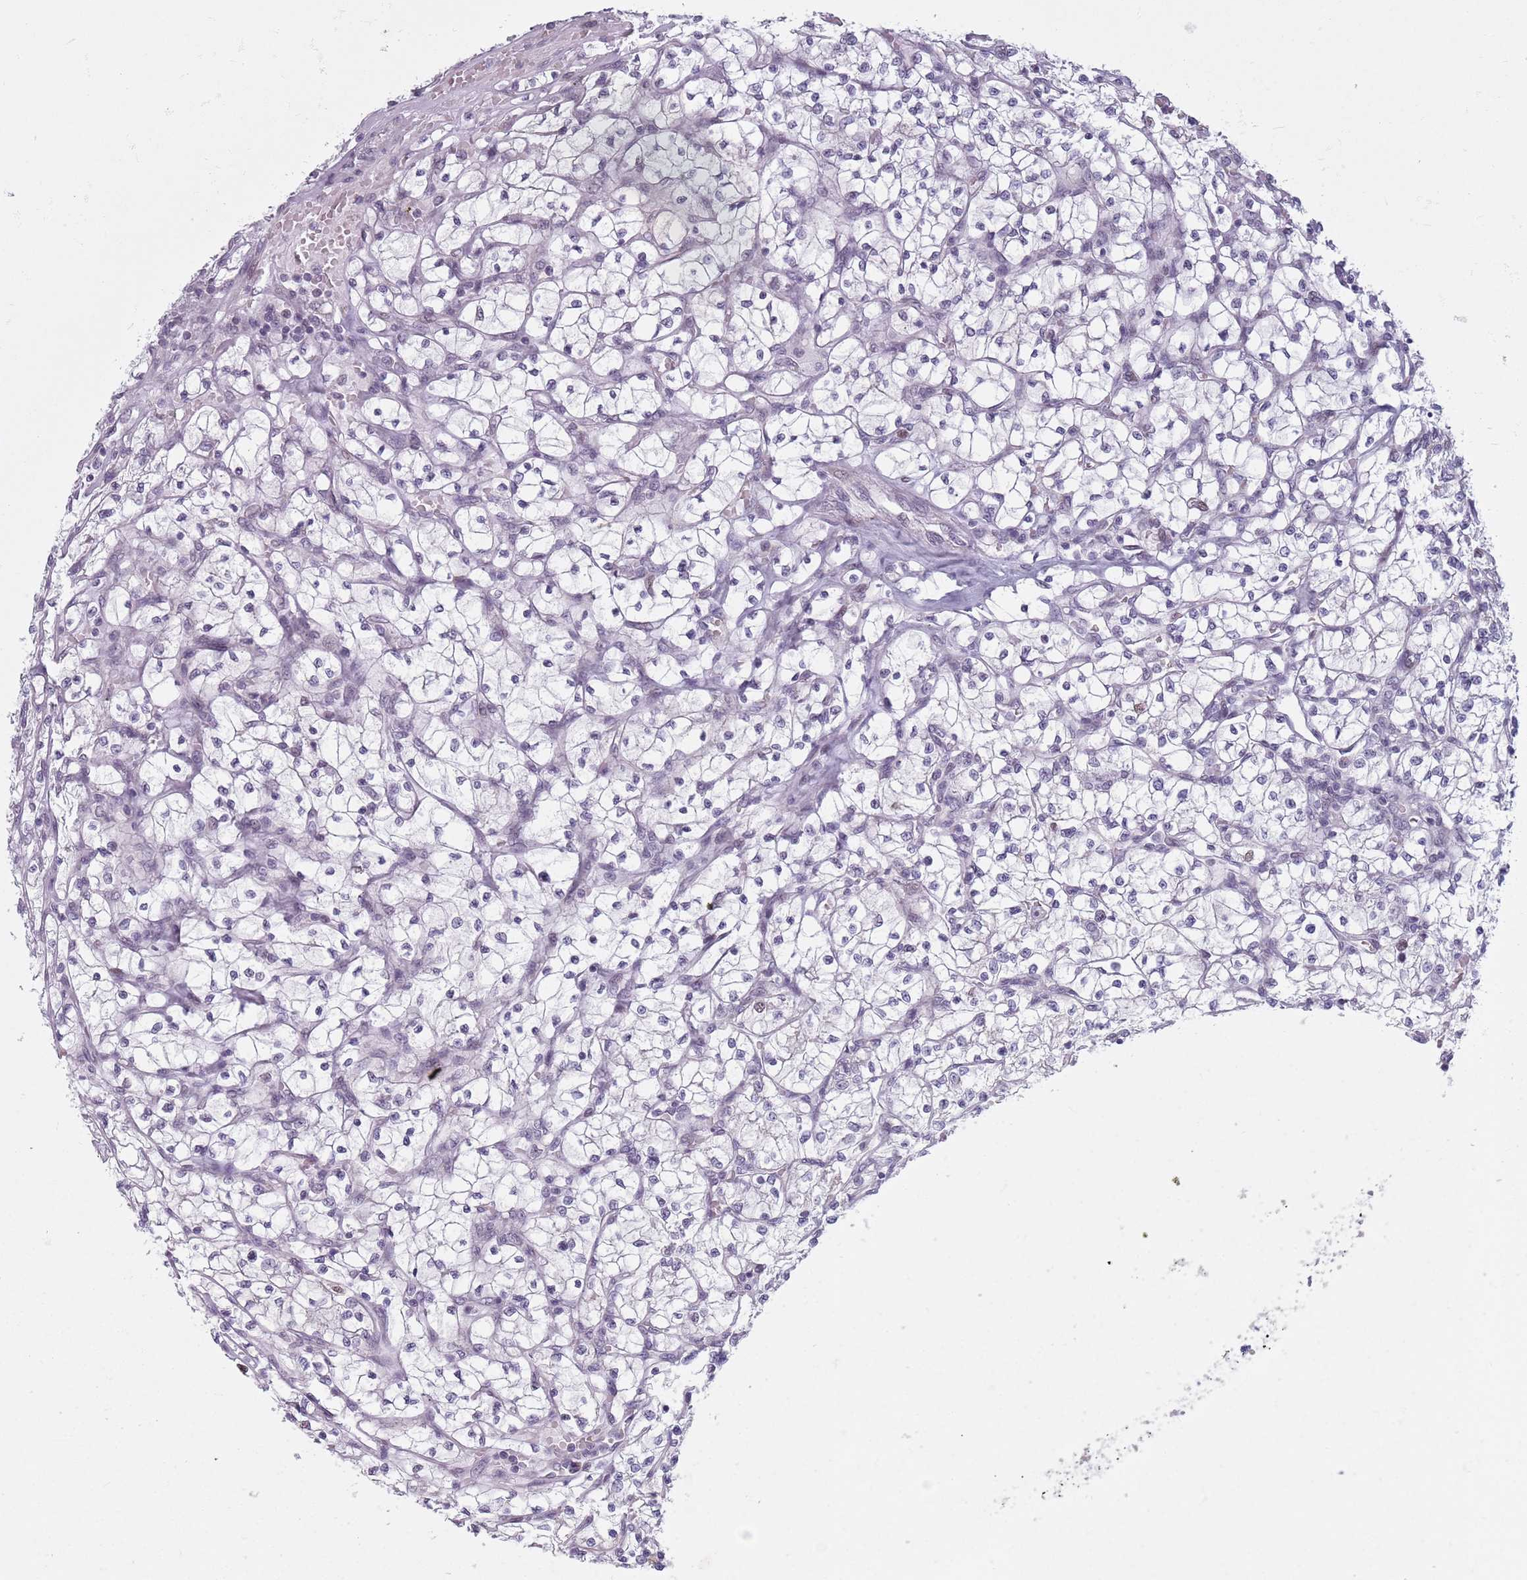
{"staining": {"intensity": "negative", "quantity": "none", "location": "none"}, "tissue": "renal cancer", "cell_type": "Tumor cells", "image_type": "cancer", "snomed": [{"axis": "morphology", "description": "Adenocarcinoma, NOS"}, {"axis": "topography", "description": "Kidney"}], "caption": "A histopathology image of adenocarcinoma (renal) stained for a protein shows no brown staining in tumor cells.", "gene": "ZKSCAN2", "patient": {"sex": "female", "age": 64}}